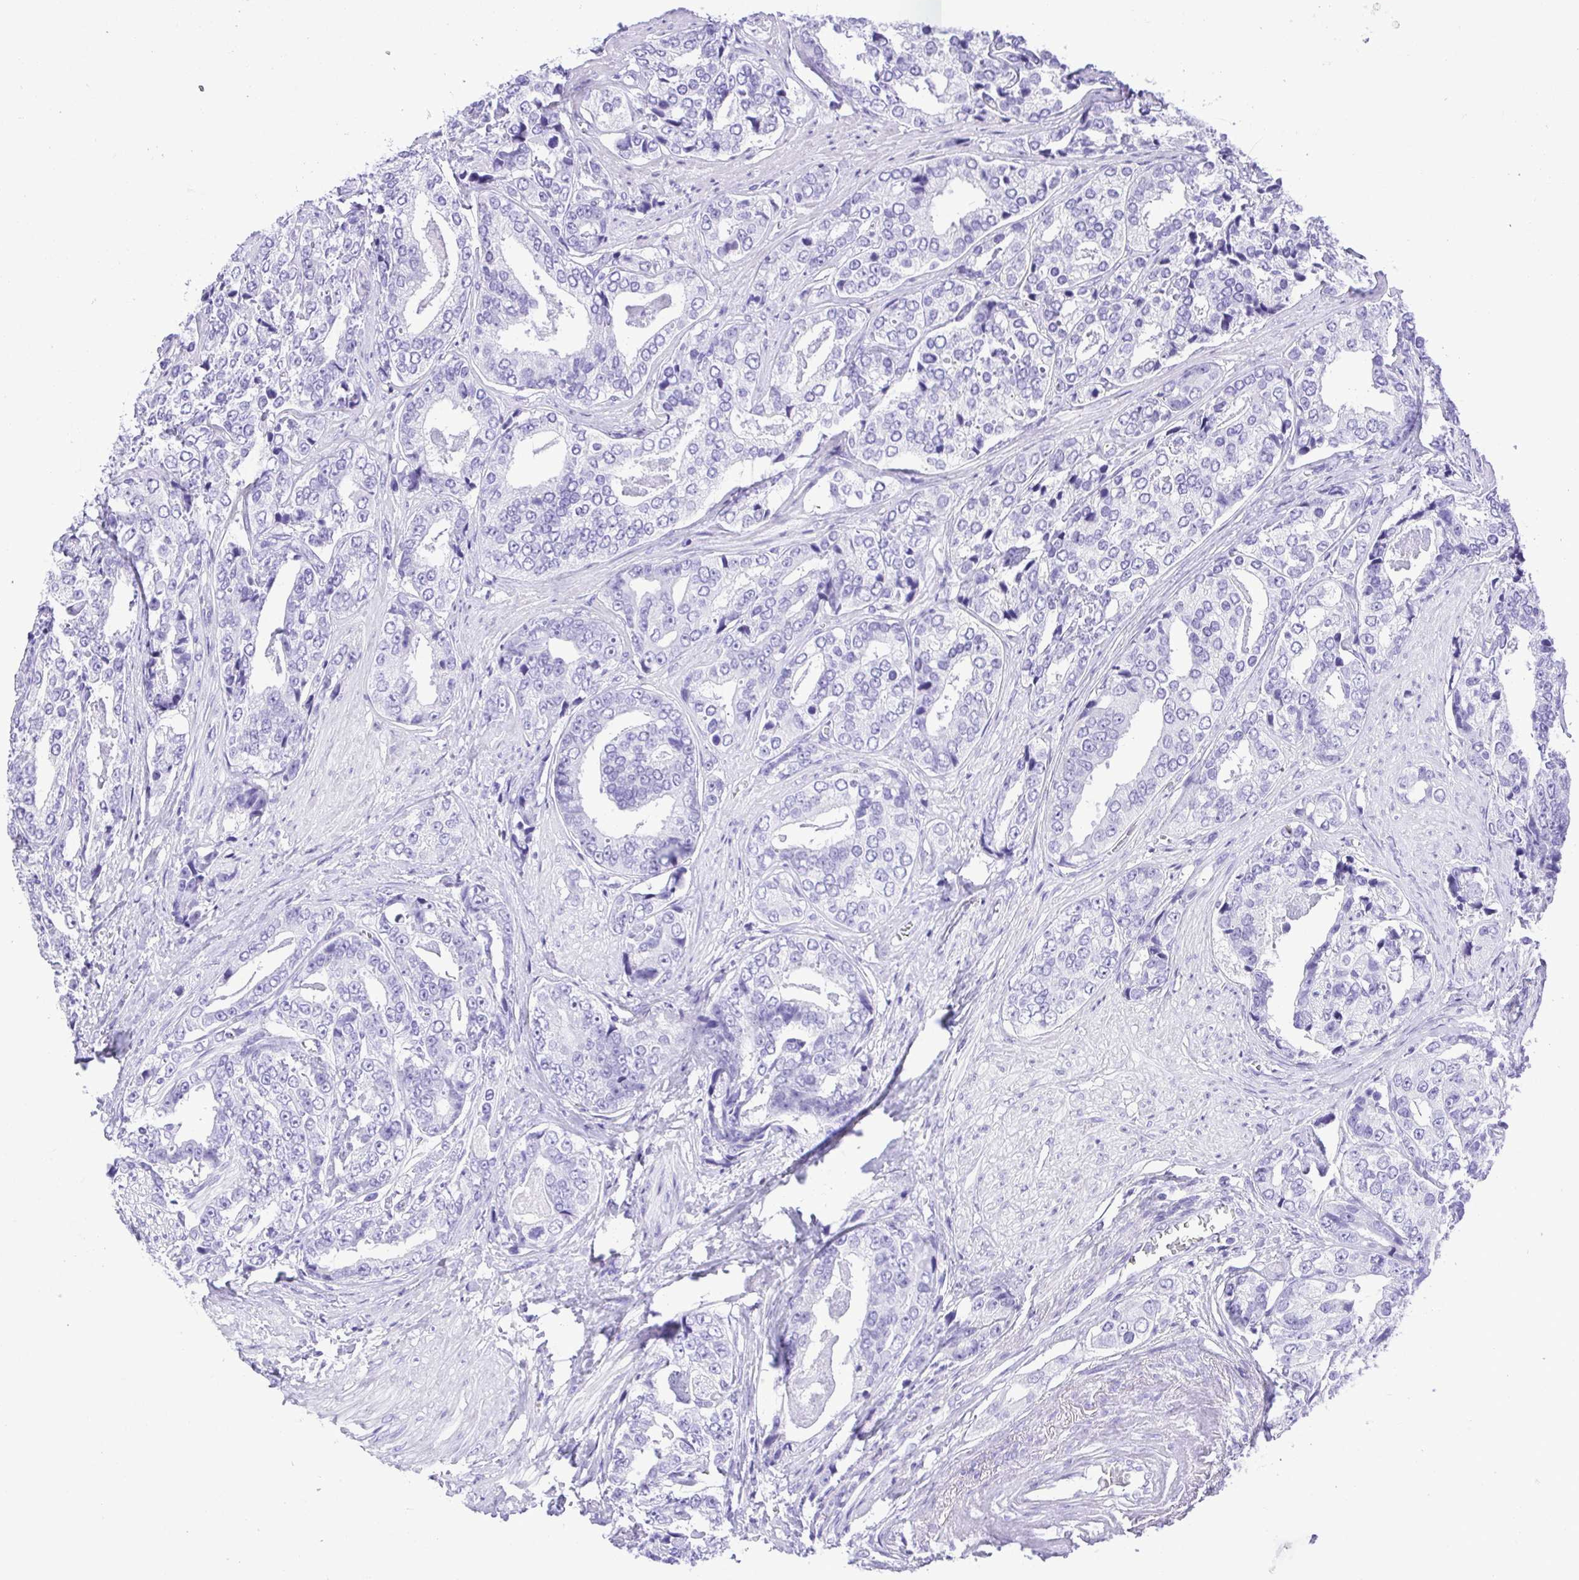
{"staining": {"intensity": "negative", "quantity": "none", "location": "none"}, "tissue": "prostate cancer", "cell_type": "Tumor cells", "image_type": "cancer", "snomed": [{"axis": "morphology", "description": "Adenocarcinoma, High grade"}, {"axis": "topography", "description": "Prostate"}], "caption": "This is an IHC image of prostate cancer. There is no positivity in tumor cells.", "gene": "CDSN", "patient": {"sex": "male", "age": 71}}